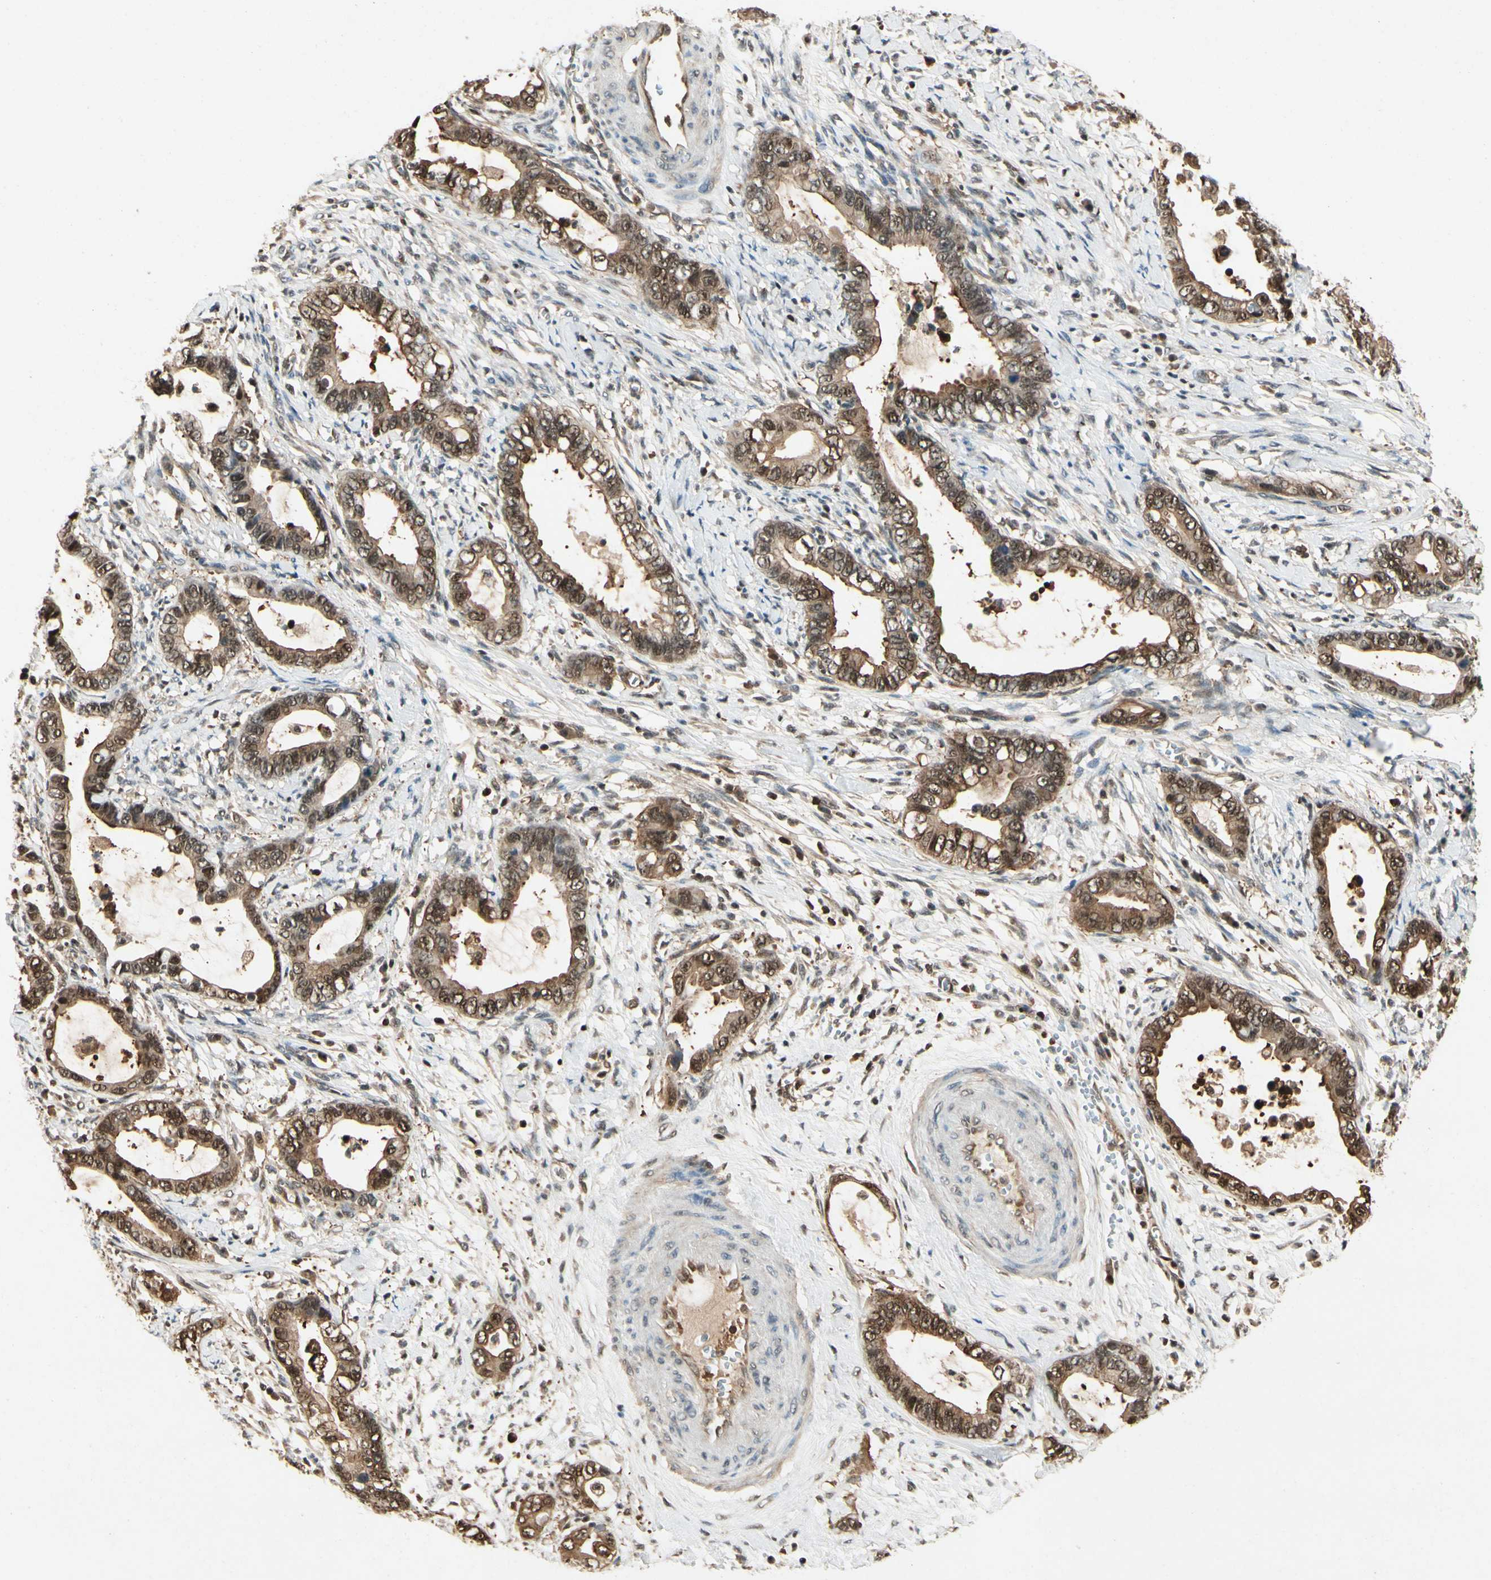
{"staining": {"intensity": "moderate", "quantity": "25%-75%", "location": "cytoplasmic/membranous,nuclear"}, "tissue": "cervical cancer", "cell_type": "Tumor cells", "image_type": "cancer", "snomed": [{"axis": "morphology", "description": "Adenocarcinoma, NOS"}, {"axis": "topography", "description": "Cervix"}], "caption": "Tumor cells reveal medium levels of moderate cytoplasmic/membranous and nuclear expression in about 25%-75% of cells in adenocarcinoma (cervical).", "gene": "YWHAQ", "patient": {"sex": "female", "age": 44}}